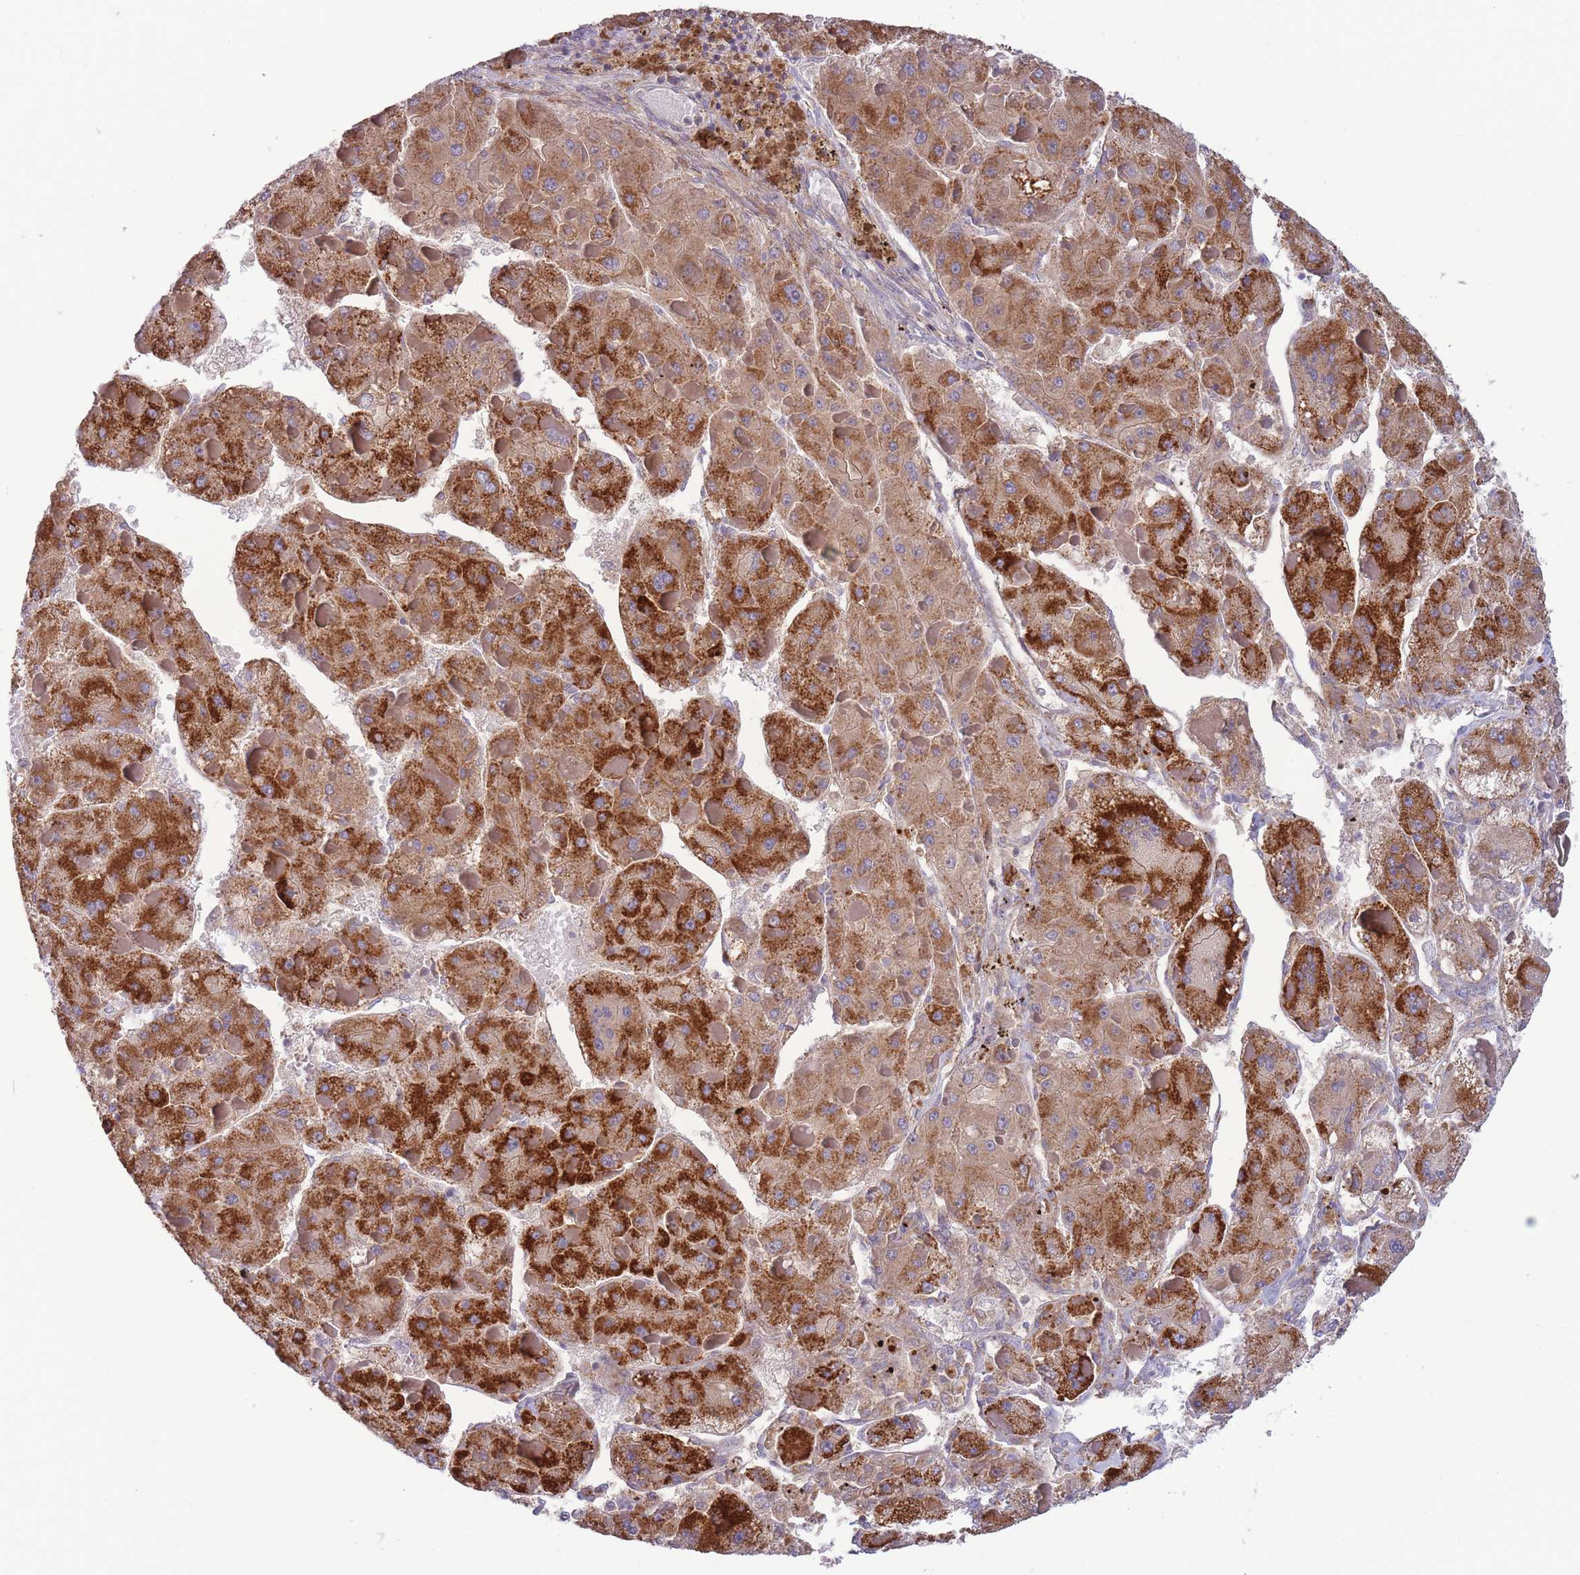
{"staining": {"intensity": "strong", "quantity": ">75%", "location": "cytoplasmic/membranous"}, "tissue": "liver cancer", "cell_type": "Tumor cells", "image_type": "cancer", "snomed": [{"axis": "morphology", "description": "Carcinoma, Hepatocellular, NOS"}, {"axis": "topography", "description": "Liver"}], "caption": "Liver hepatocellular carcinoma stained for a protein reveals strong cytoplasmic/membranous positivity in tumor cells.", "gene": "SLC25A42", "patient": {"sex": "female", "age": 73}}